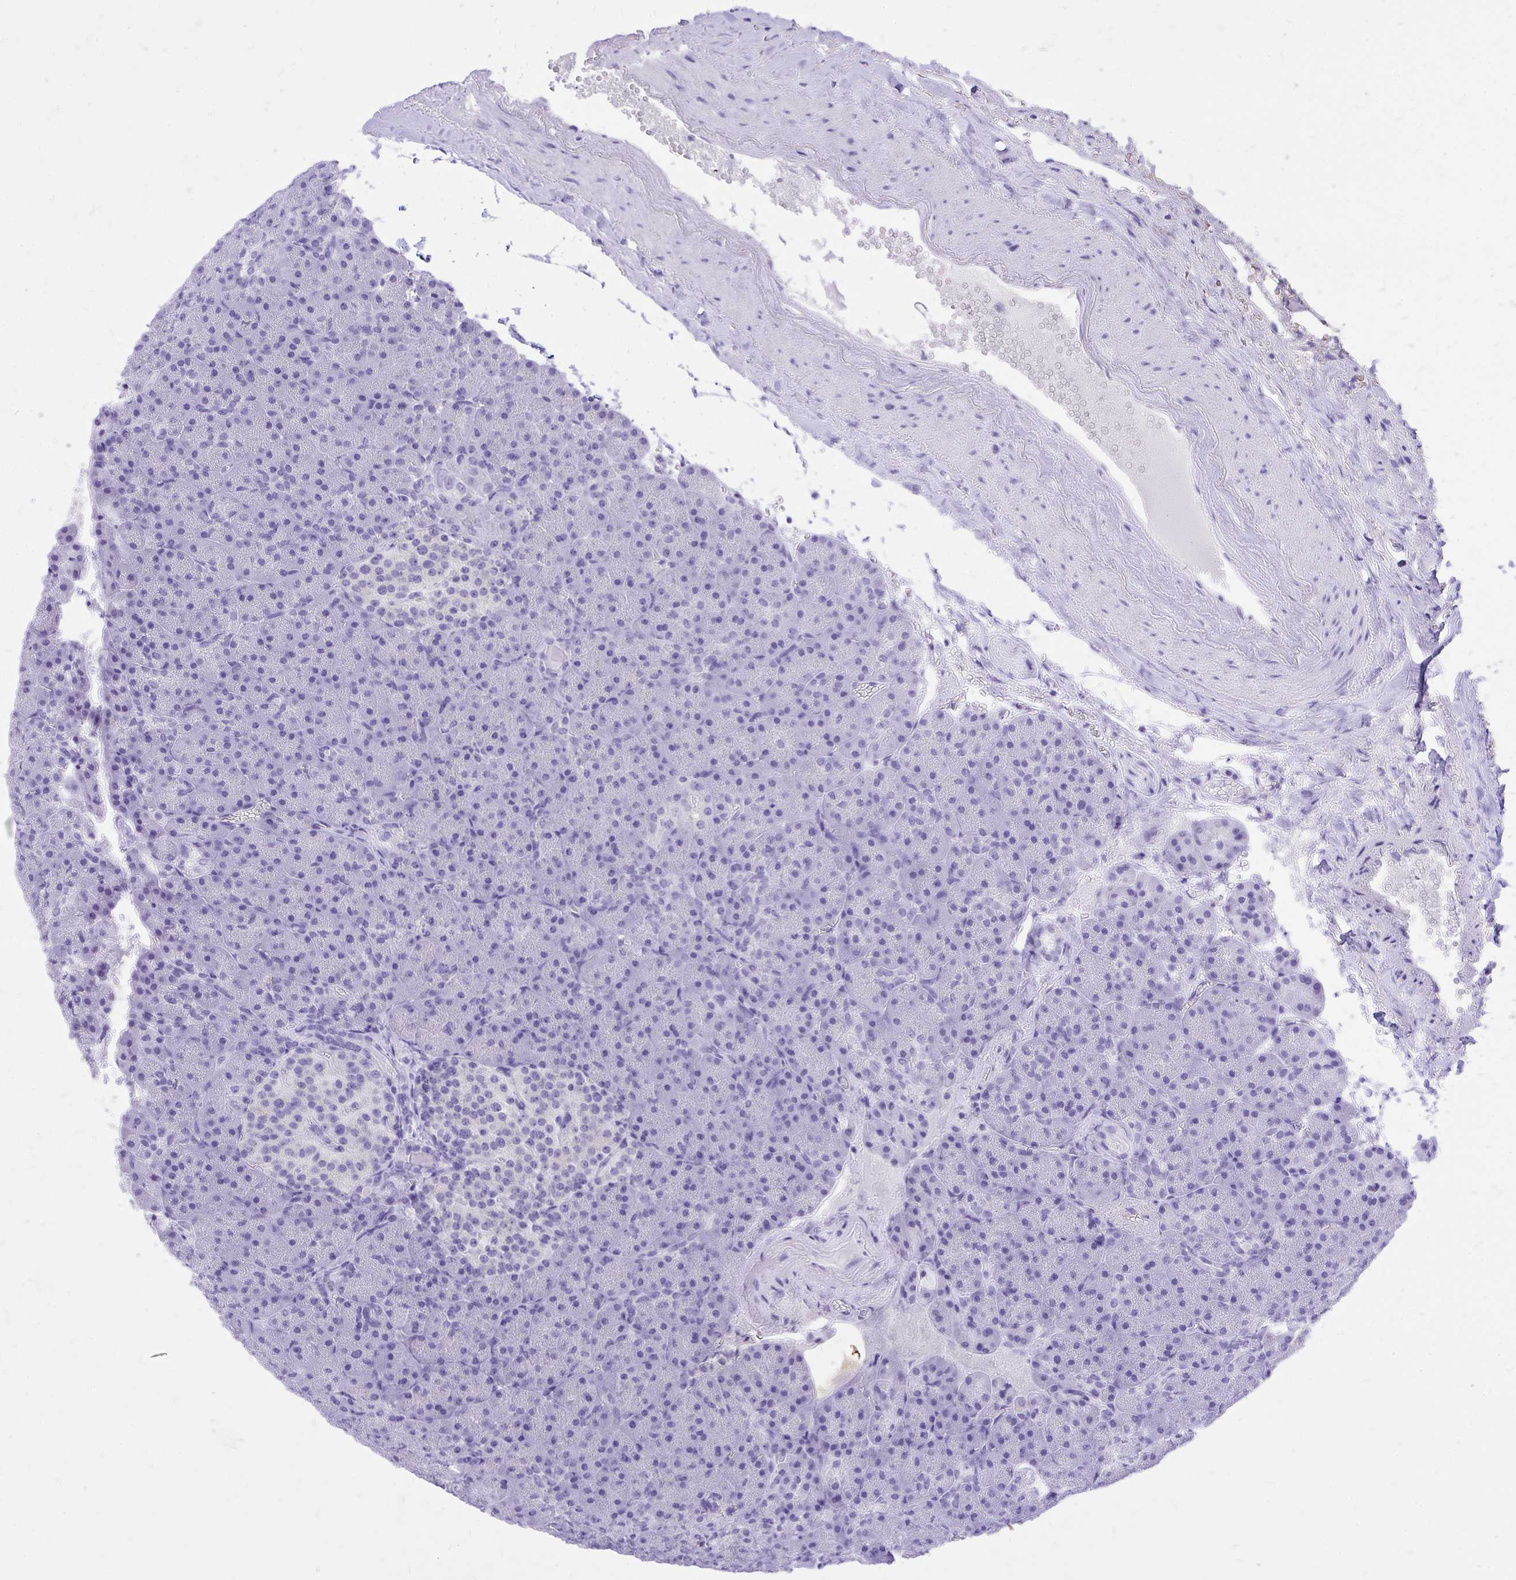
{"staining": {"intensity": "negative", "quantity": "none", "location": "none"}, "tissue": "pancreas", "cell_type": "Exocrine glandular cells", "image_type": "normal", "snomed": [{"axis": "morphology", "description": "Normal tissue, NOS"}, {"axis": "topography", "description": "Pancreas"}], "caption": "Immunohistochemistry histopathology image of normal pancreas: human pancreas stained with DAB (3,3'-diaminobenzidine) shows no significant protein positivity in exocrine glandular cells. The staining is performed using DAB (3,3'-diaminobenzidine) brown chromogen with nuclei counter-stained in using hematoxylin.", "gene": "MON1A", "patient": {"sex": "female", "age": 74}}